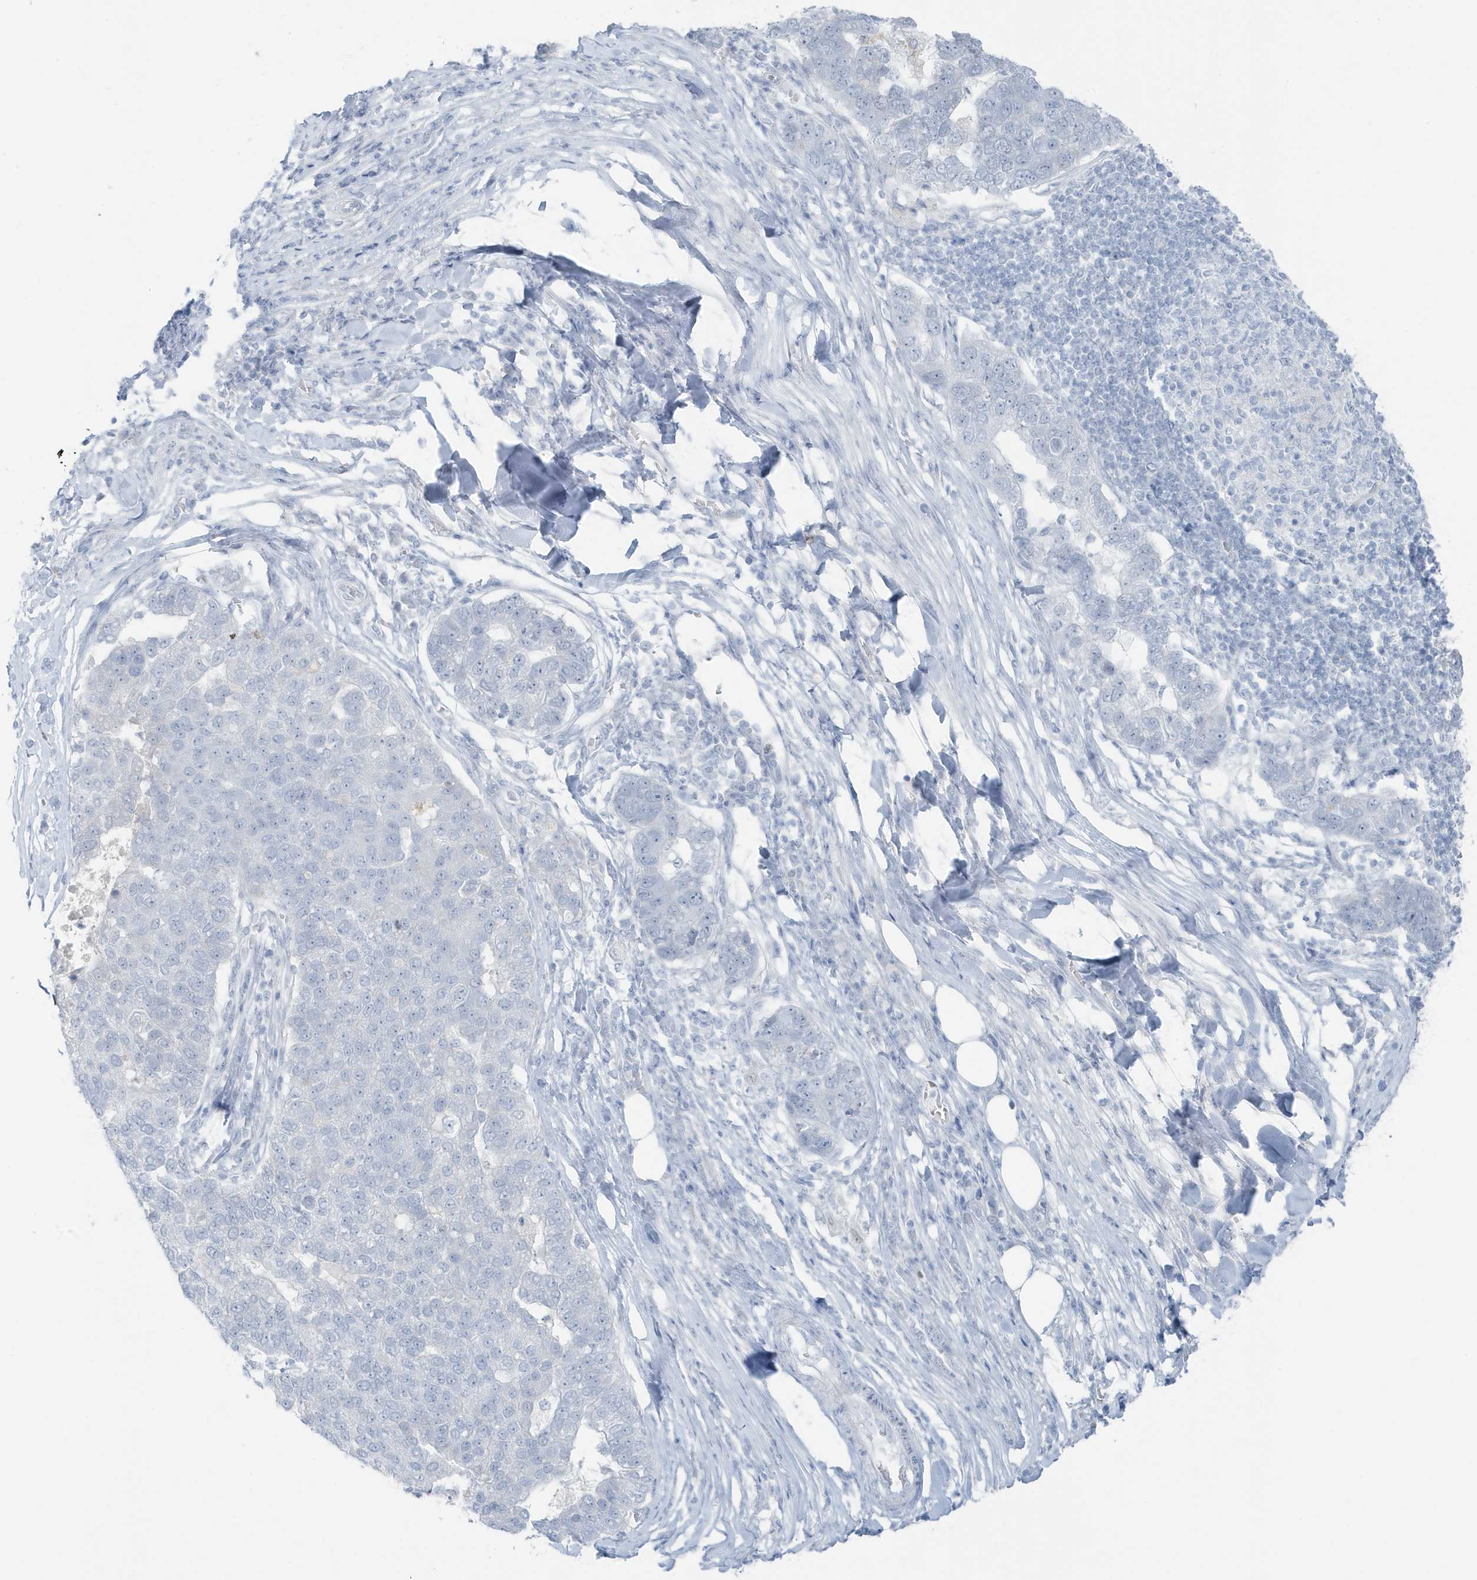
{"staining": {"intensity": "negative", "quantity": "none", "location": "none"}, "tissue": "pancreatic cancer", "cell_type": "Tumor cells", "image_type": "cancer", "snomed": [{"axis": "morphology", "description": "Adenocarcinoma, NOS"}, {"axis": "topography", "description": "Pancreas"}], "caption": "Tumor cells are negative for brown protein staining in adenocarcinoma (pancreatic). Nuclei are stained in blue.", "gene": "ZFP64", "patient": {"sex": "female", "age": 61}}